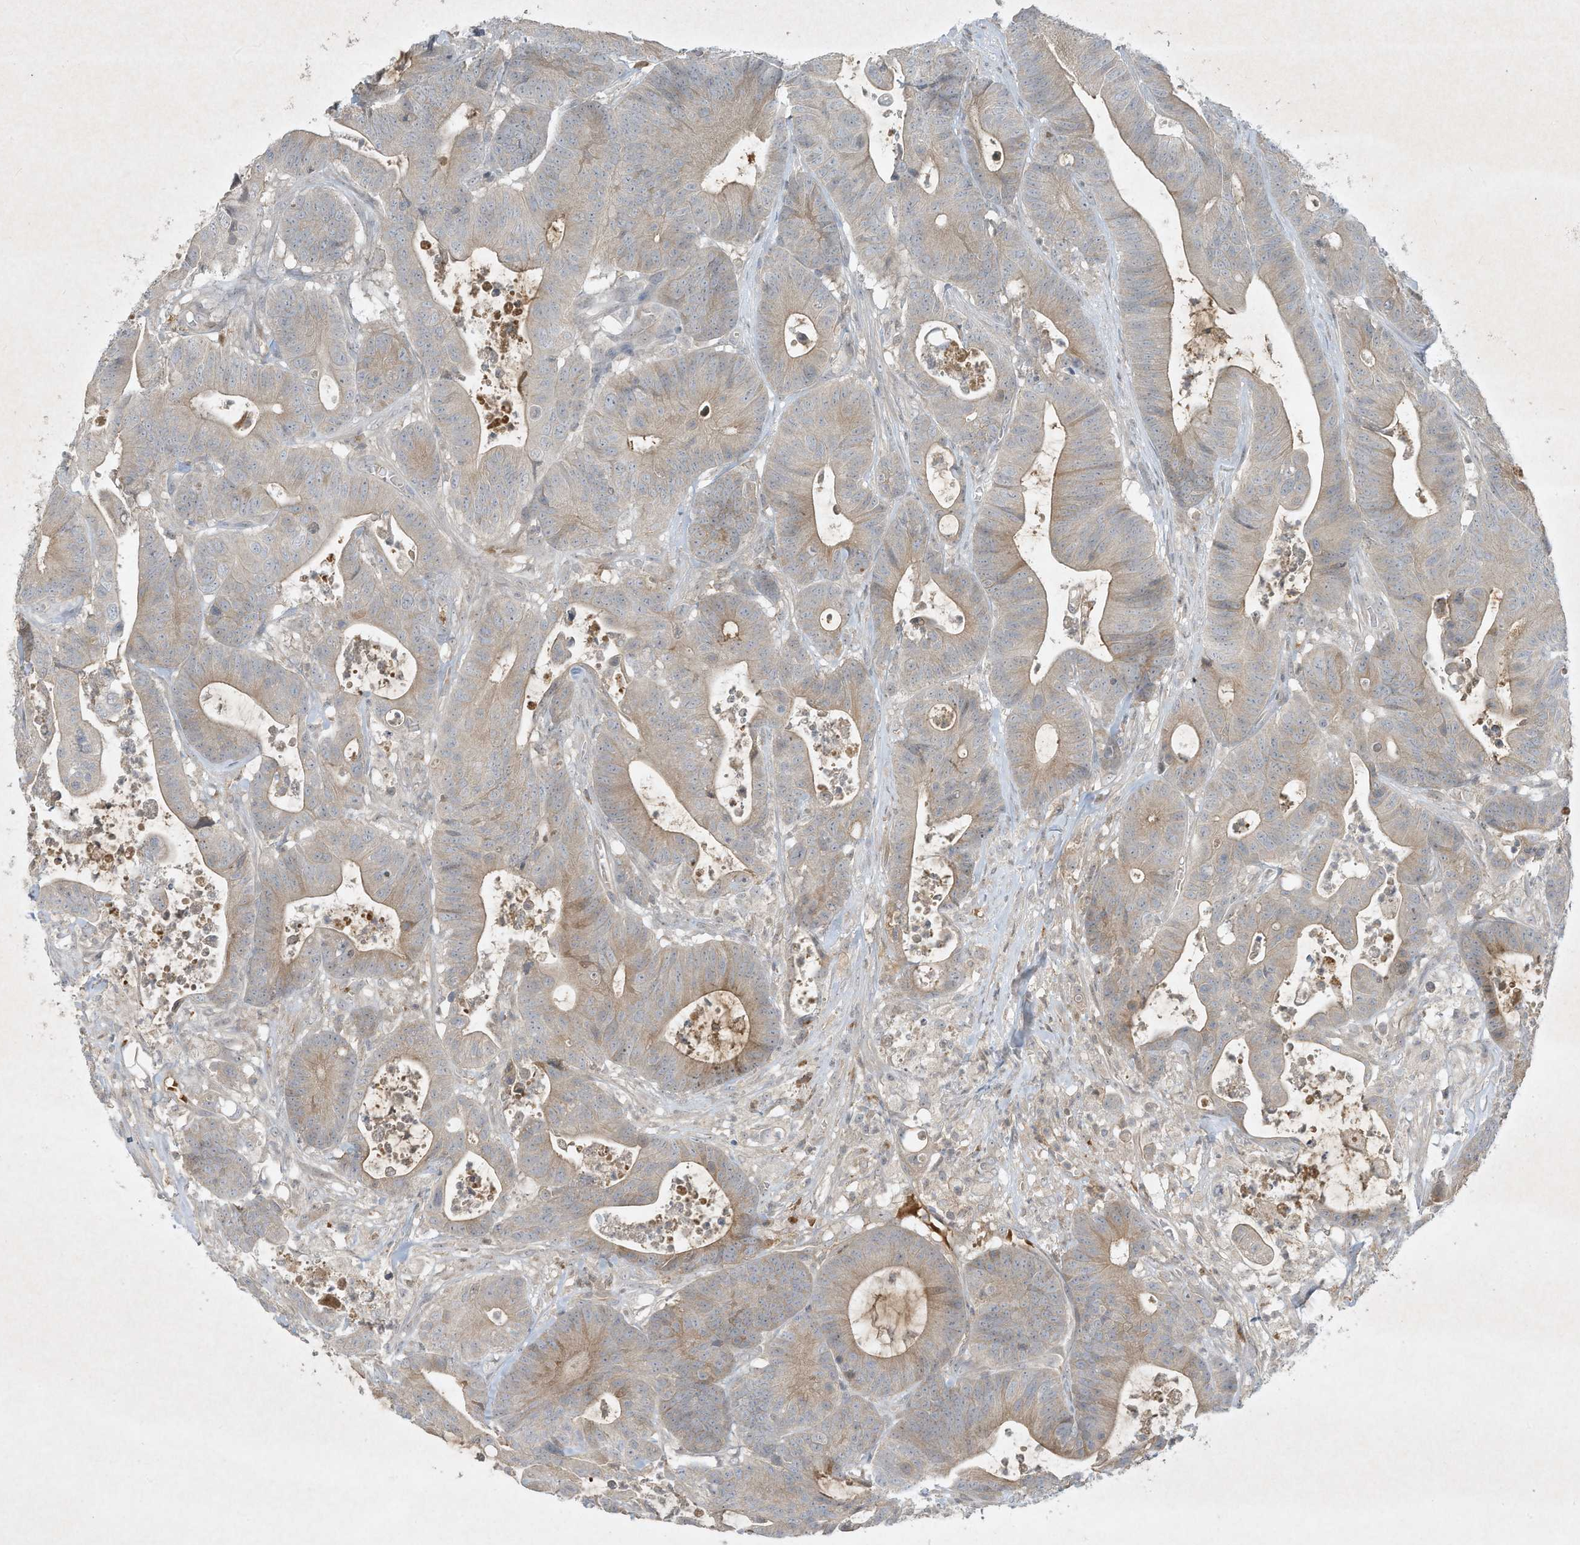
{"staining": {"intensity": "weak", "quantity": "25%-75%", "location": "cytoplasmic/membranous"}, "tissue": "colorectal cancer", "cell_type": "Tumor cells", "image_type": "cancer", "snomed": [{"axis": "morphology", "description": "Adenocarcinoma, NOS"}, {"axis": "topography", "description": "Colon"}], "caption": "IHC of adenocarcinoma (colorectal) reveals low levels of weak cytoplasmic/membranous expression in approximately 25%-75% of tumor cells.", "gene": "FETUB", "patient": {"sex": "female", "age": 84}}